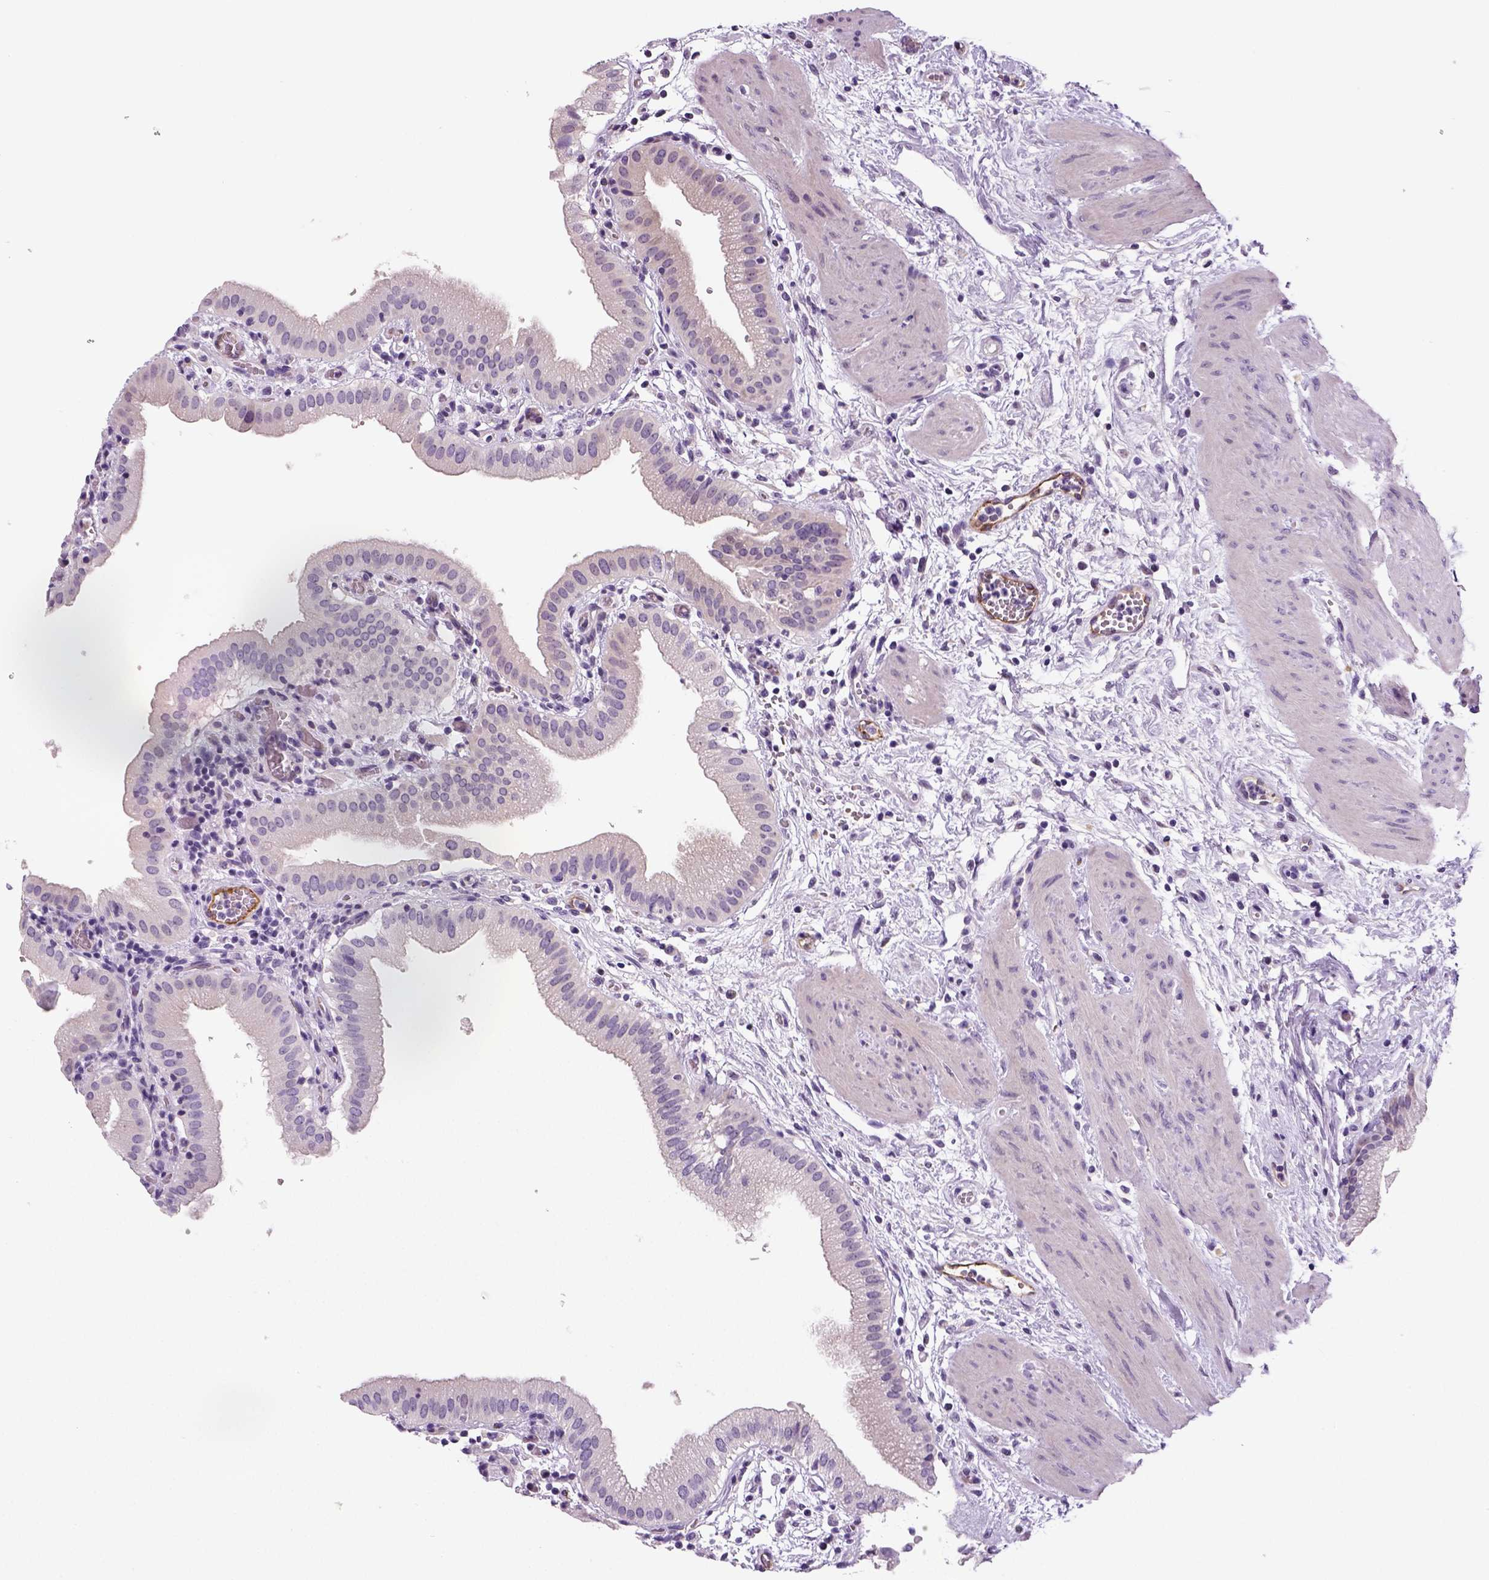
{"staining": {"intensity": "negative", "quantity": "none", "location": "none"}, "tissue": "gallbladder", "cell_type": "Glandular cells", "image_type": "normal", "snomed": [{"axis": "morphology", "description": "Normal tissue, NOS"}, {"axis": "topography", "description": "Gallbladder"}], "caption": "This photomicrograph is of benign gallbladder stained with IHC to label a protein in brown with the nuclei are counter-stained blue. There is no positivity in glandular cells.", "gene": "ENSG00000250349", "patient": {"sex": "female", "age": 65}}